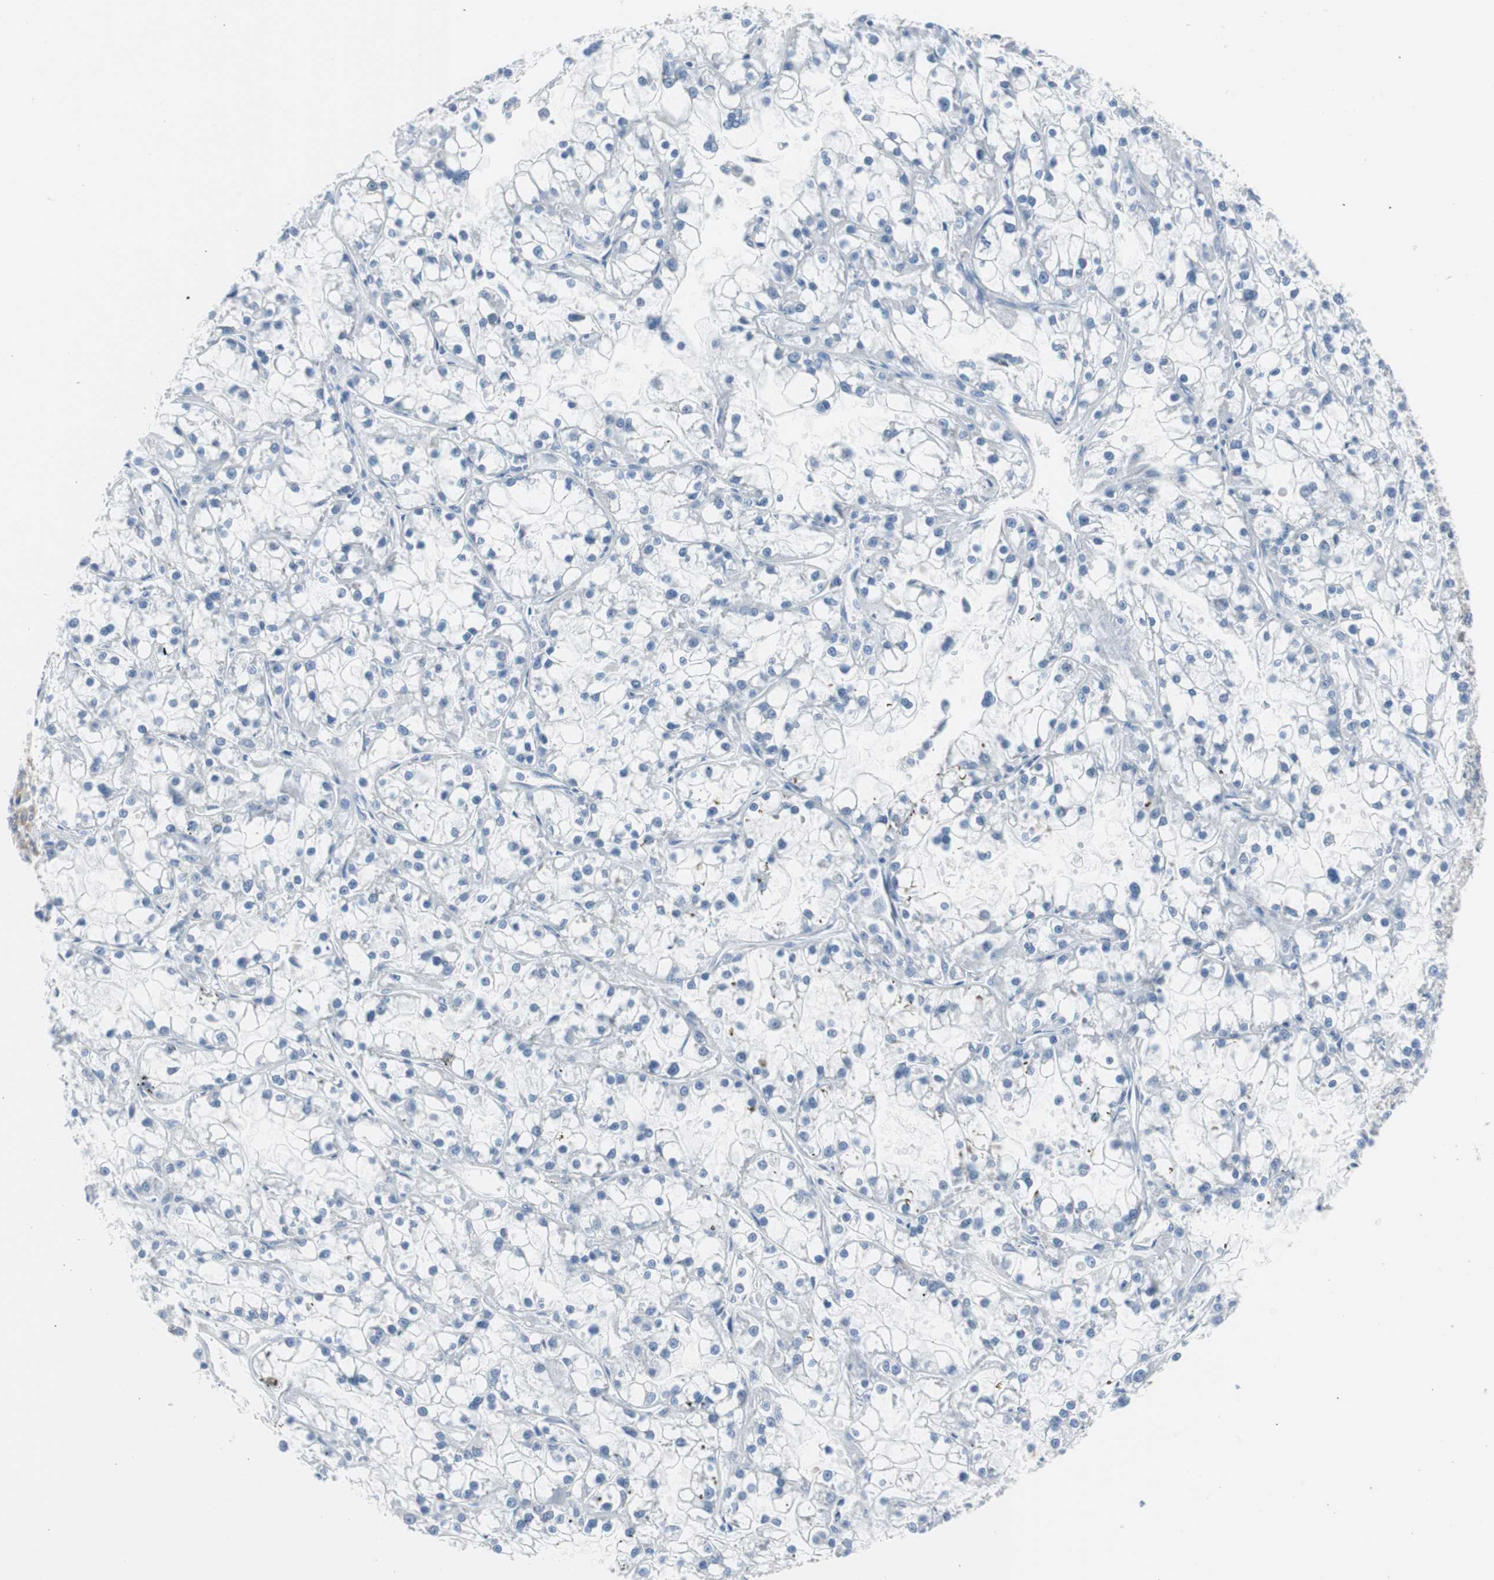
{"staining": {"intensity": "negative", "quantity": "none", "location": "none"}, "tissue": "renal cancer", "cell_type": "Tumor cells", "image_type": "cancer", "snomed": [{"axis": "morphology", "description": "Adenocarcinoma, NOS"}, {"axis": "topography", "description": "Kidney"}], "caption": "Immunohistochemistry of human renal adenocarcinoma demonstrates no staining in tumor cells. Brightfield microscopy of IHC stained with DAB (3,3'-diaminobenzidine) (brown) and hematoxylin (blue), captured at high magnification.", "gene": "RPS12", "patient": {"sex": "female", "age": 52}}